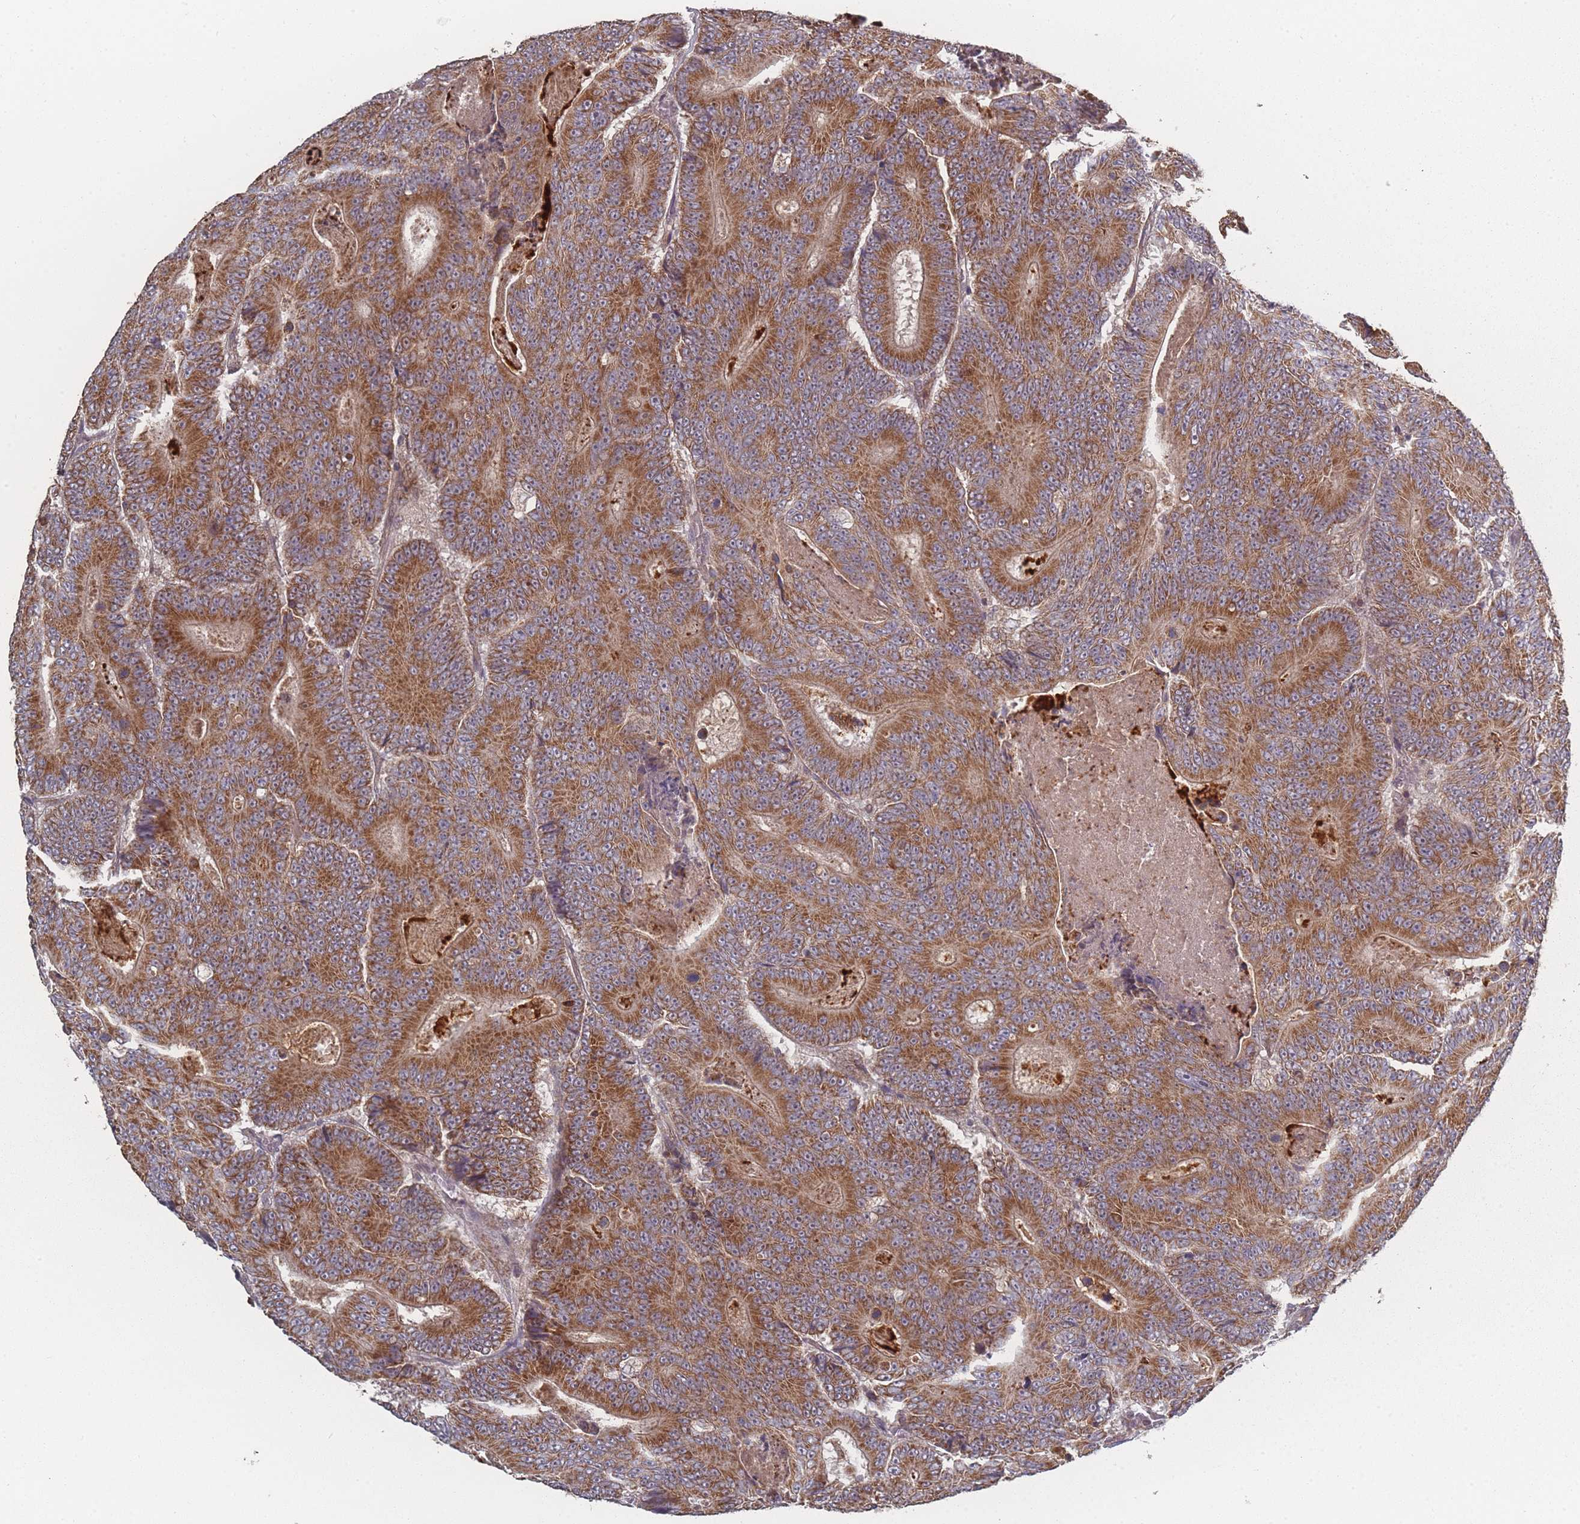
{"staining": {"intensity": "strong", "quantity": ">75%", "location": "cytoplasmic/membranous"}, "tissue": "colorectal cancer", "cell_type": "Tumor cells", "image_type": "cancer", "snomed": [{"axis": "morphology", "description": "Adenocarcinoma, NOS"}, {"axis": "topography", "description": "Colon"}], "caption": "Immunohistochemistry (IHC) micrograph of neoplastic tissue: human colorectal adenocarcinoma stained using IHC exhibits high levels of strong protein expression localized specifically in the cytoplasmic/membranous of tumor cells, appearing as a cytoplasmic/membranous brown color.", "gene": "PSMB3", "patient": {"sex": "male", "age": 83}}